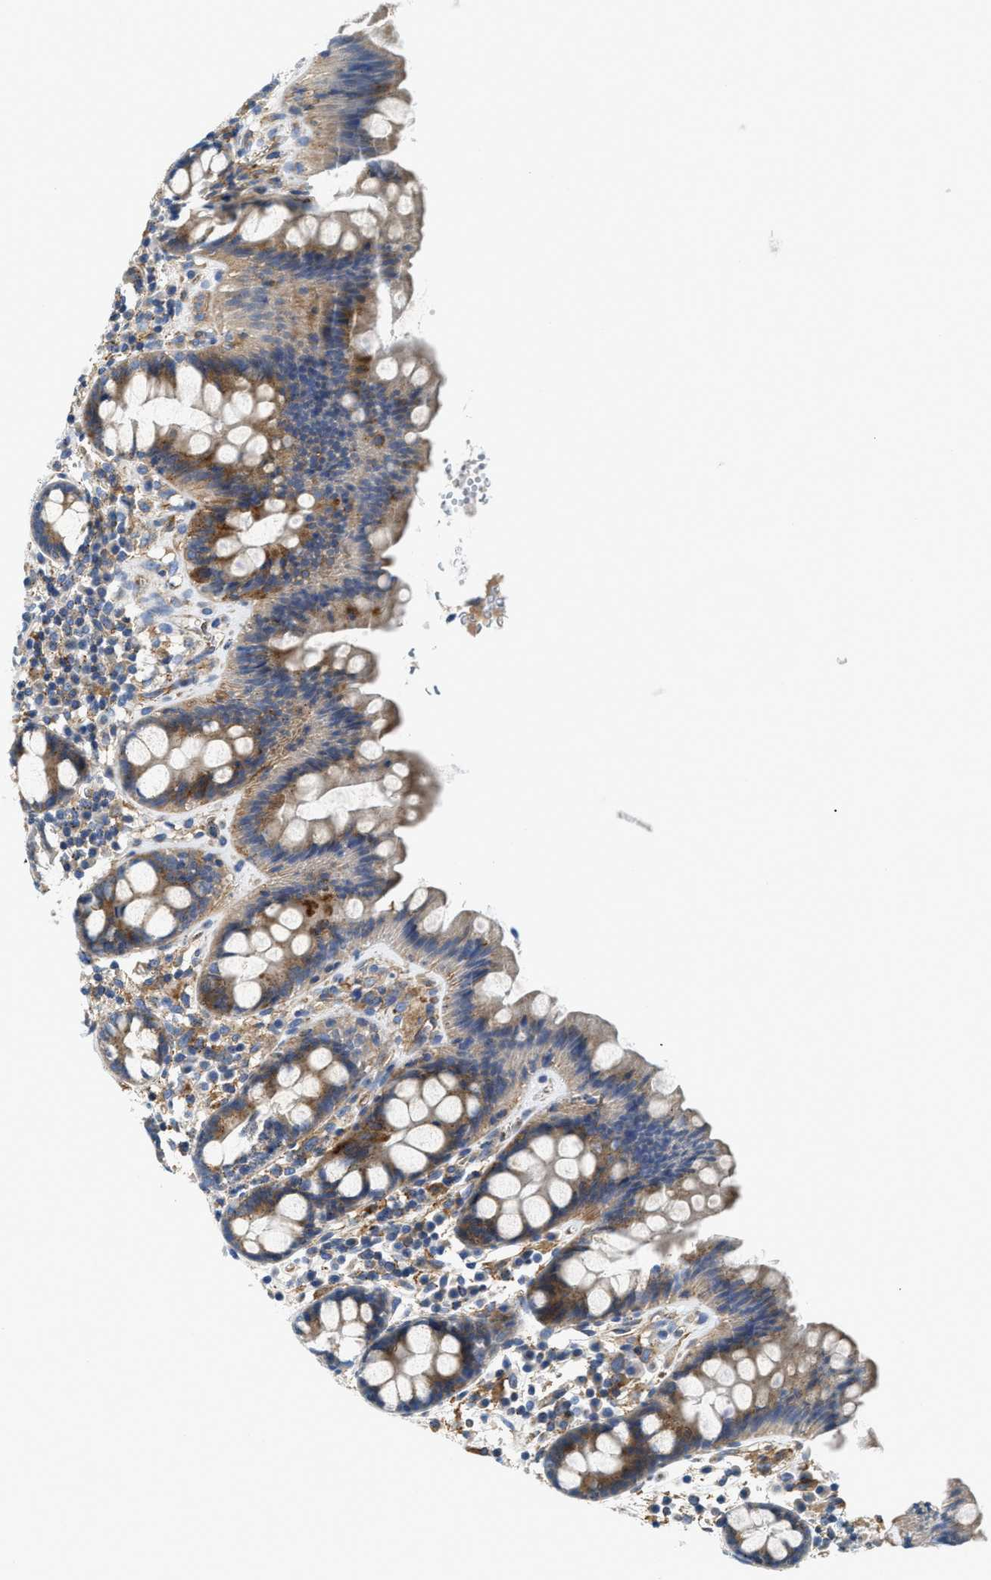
{"staining": {"intensity": "negative", "quantity": "none", "location": "none"}, "tissue": "colon", "cell_type": "Endothelial cells", "image_type": "normal", "snomed": [{"axis": "morphology", "description": "Normal tissue, NOS"}, {"axis": "topography", "description": "Colon"}], "caption": "A high-resolution histopathology image shows immunohistochemistry staining of unremarkable colon, which demonstrates no significant staining in endothelial cells.", "gene": "NSUN7", "patient": {"sex": "female", "age": 80}}